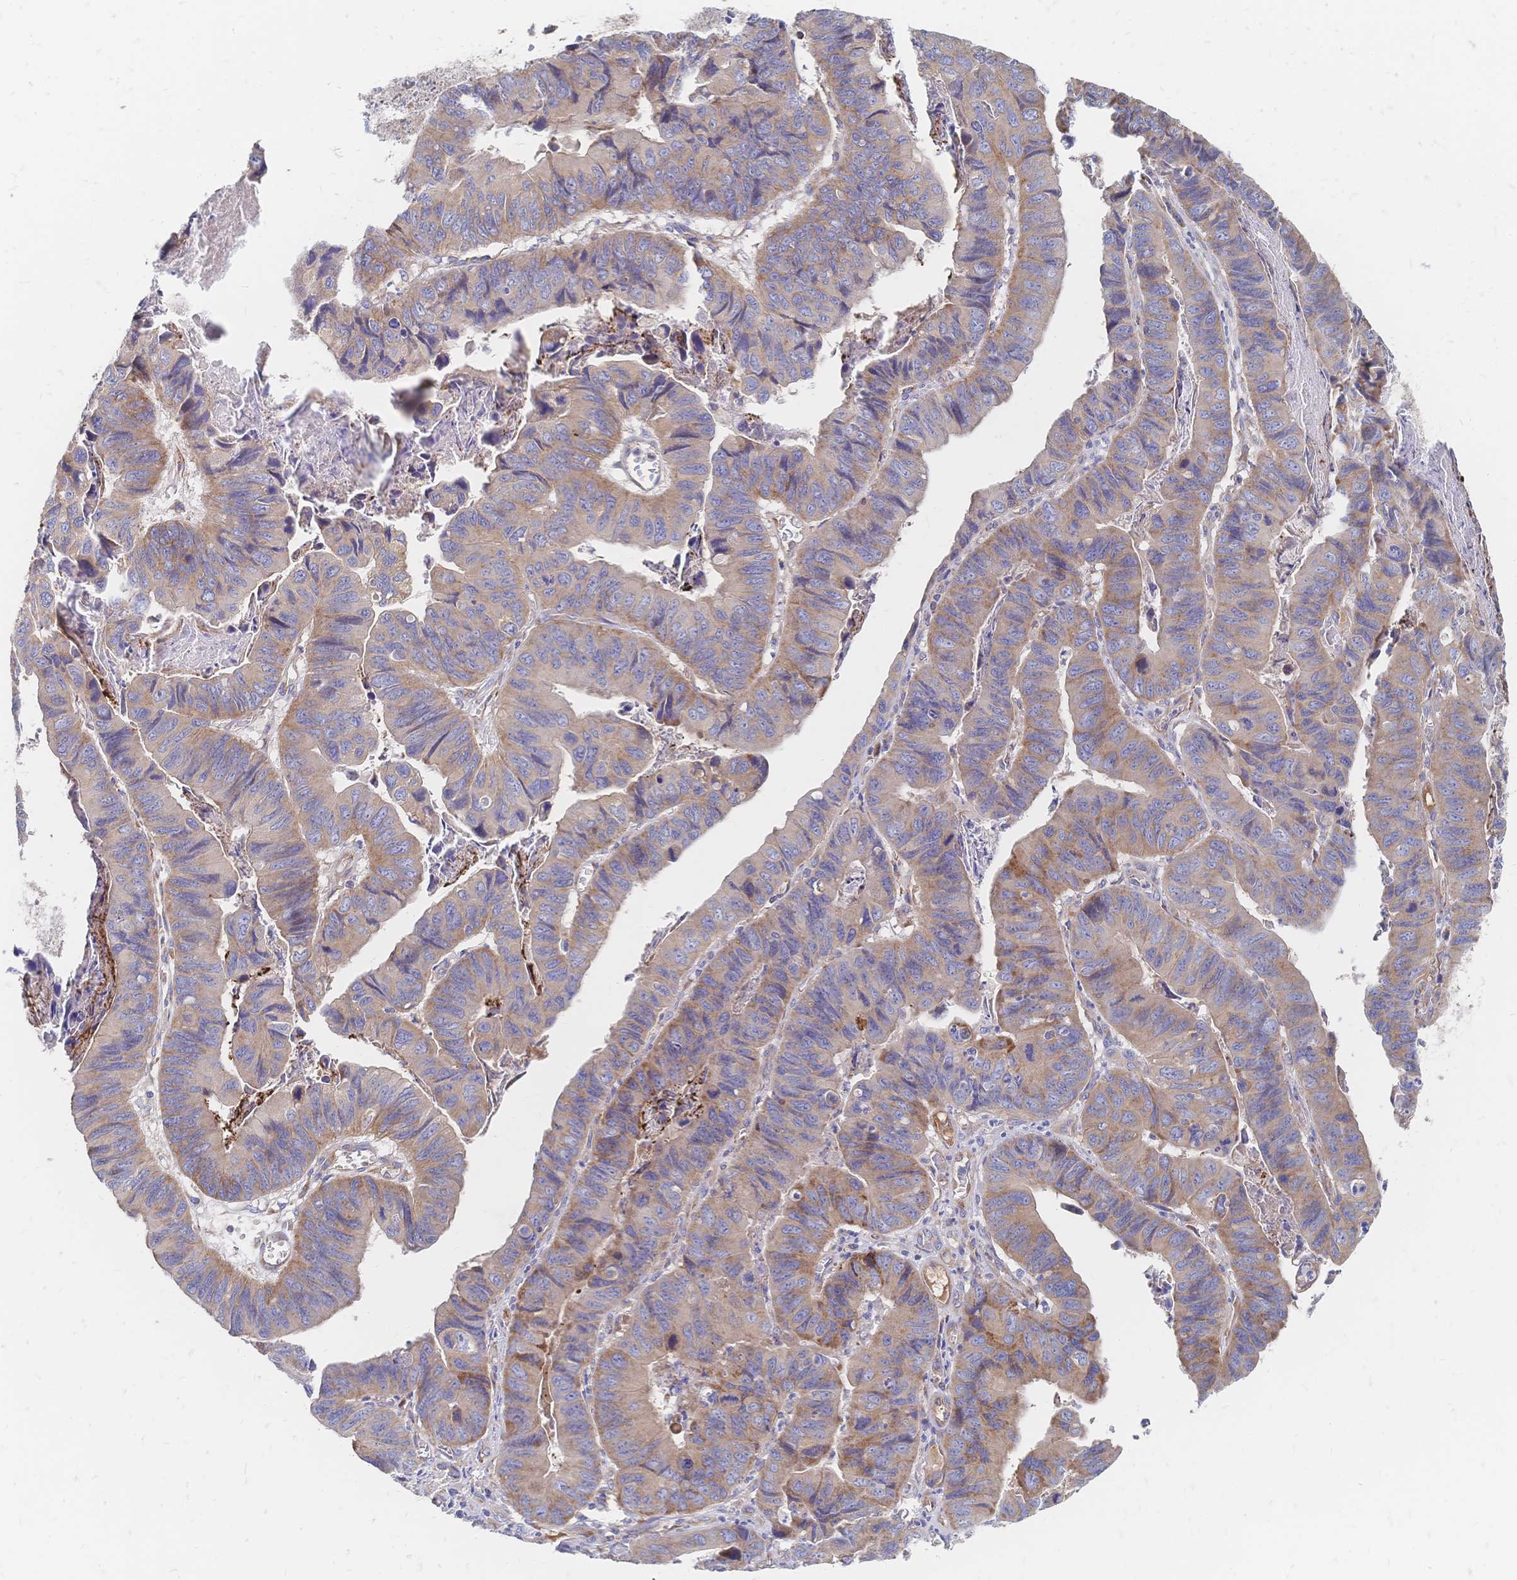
{"staining": {"intensity": "weak", "quantity": ">75%", "location": "cytoplasmic/membranous"}, "tissue": "stomach cancer", "cell_type": "Tumor cells", "image_type": "cancer", "snomed": [{"axis": "morphology", "description": "Adenocarcinoma, NOS"}, {"axis": "topography", "description": "Stomach, lower"}], "caption": "Stomach adenocarcinoma tissue reveals weak cytoplasmic/membranous expression in approximately >75% of tumor cells, visualized by immunohistochemistry.", "gene": "SORBS1", "patient": {"sex": "male", "age": 77}}